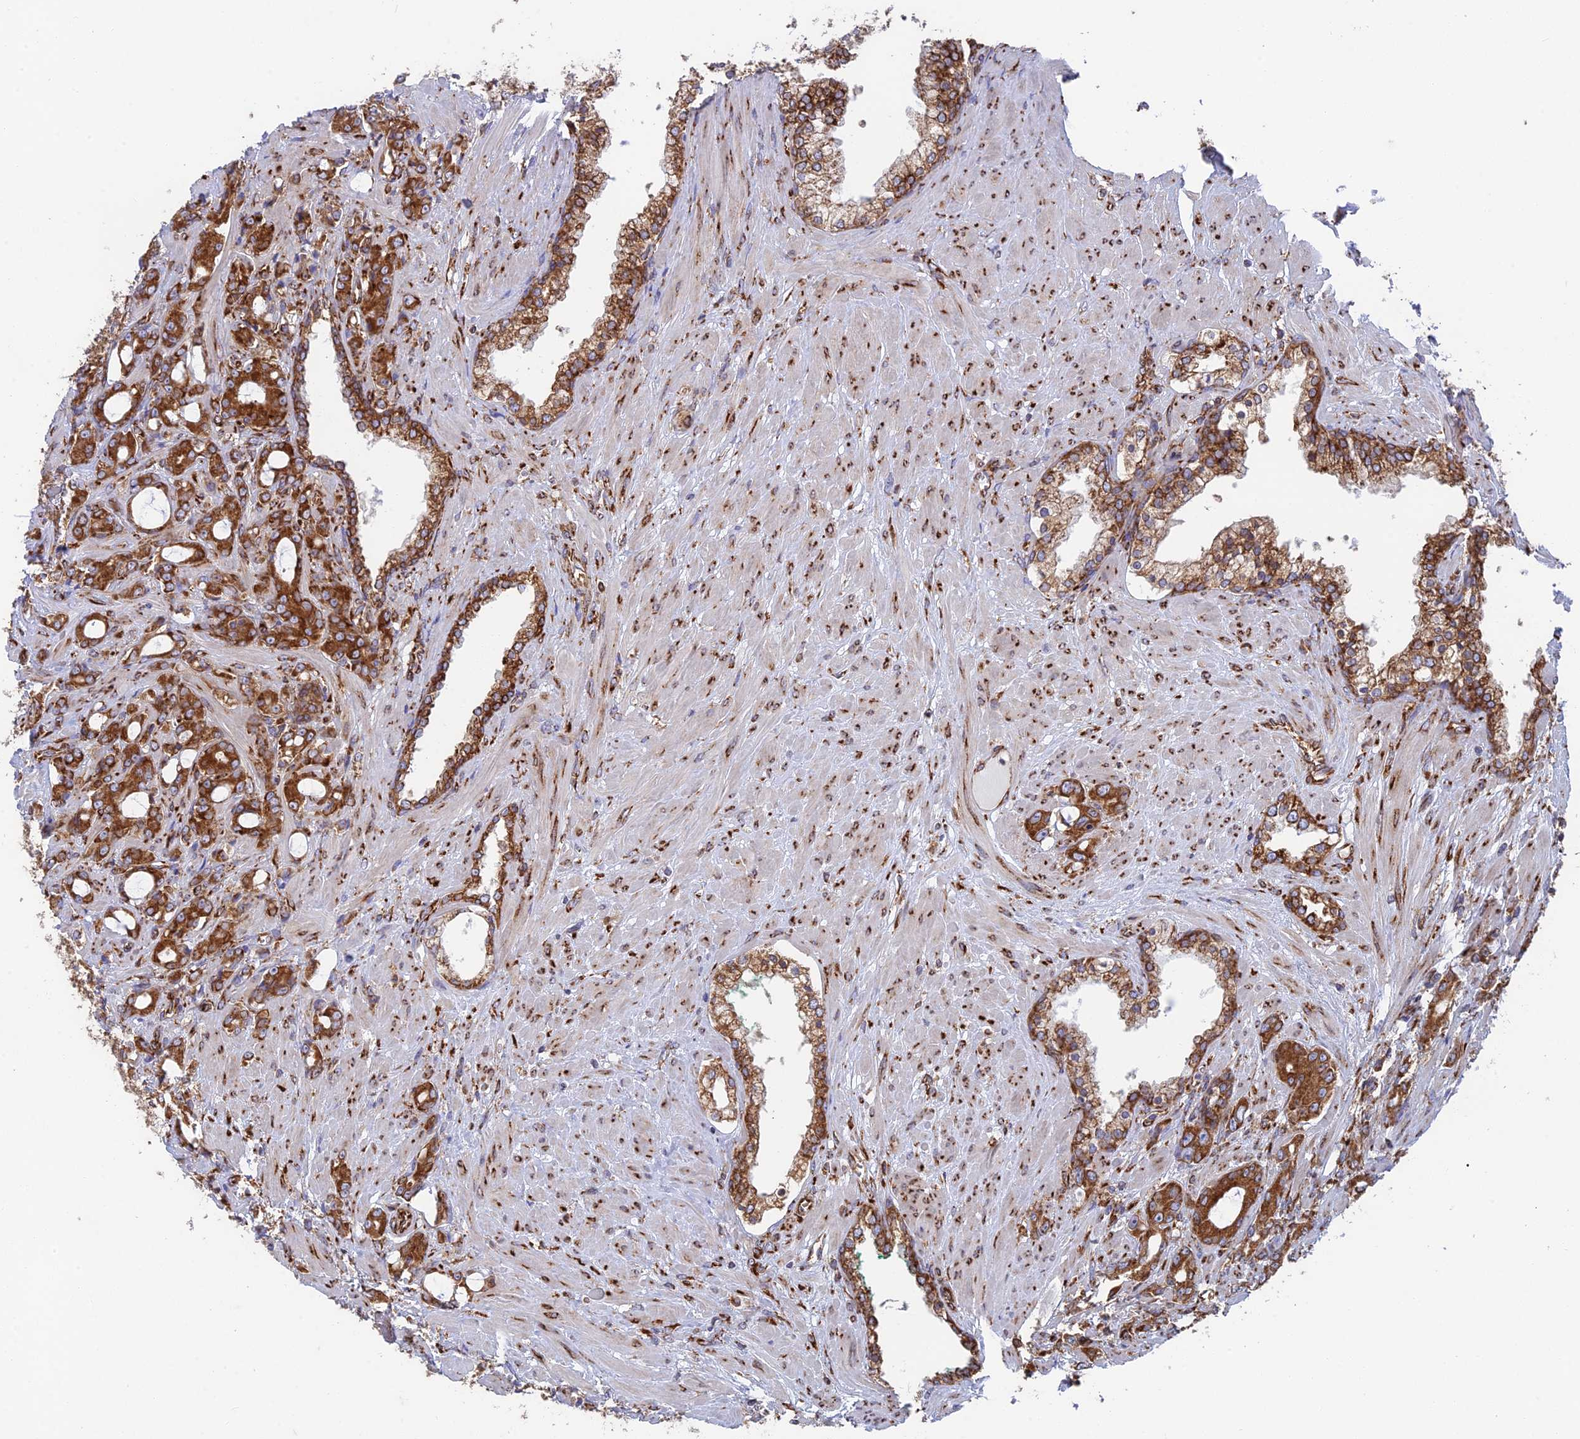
{"staining": {"intensity": "strong", "quantity": ">75%", "location": "cytoplasmic/membranous"}, "tissue": "prostate cancer", "cell_type": "Tumor cells", "image_type": "cancer", "snomed": [{"axis": "morphology", "description": "Adenocarcinoma, High grade"}, {"axis": "topography", "description": "Prostate"}], "caption": "Strong cytoplasmic/membranous expression is seen in about >75% of tumor cells in prostate cancer (high-grade adenocarcinoma). The protein is shown in brown color, while the nuclei are stained blue.", "gene": "CCDC69", "patient": {"sex": "male", "age": 72}}